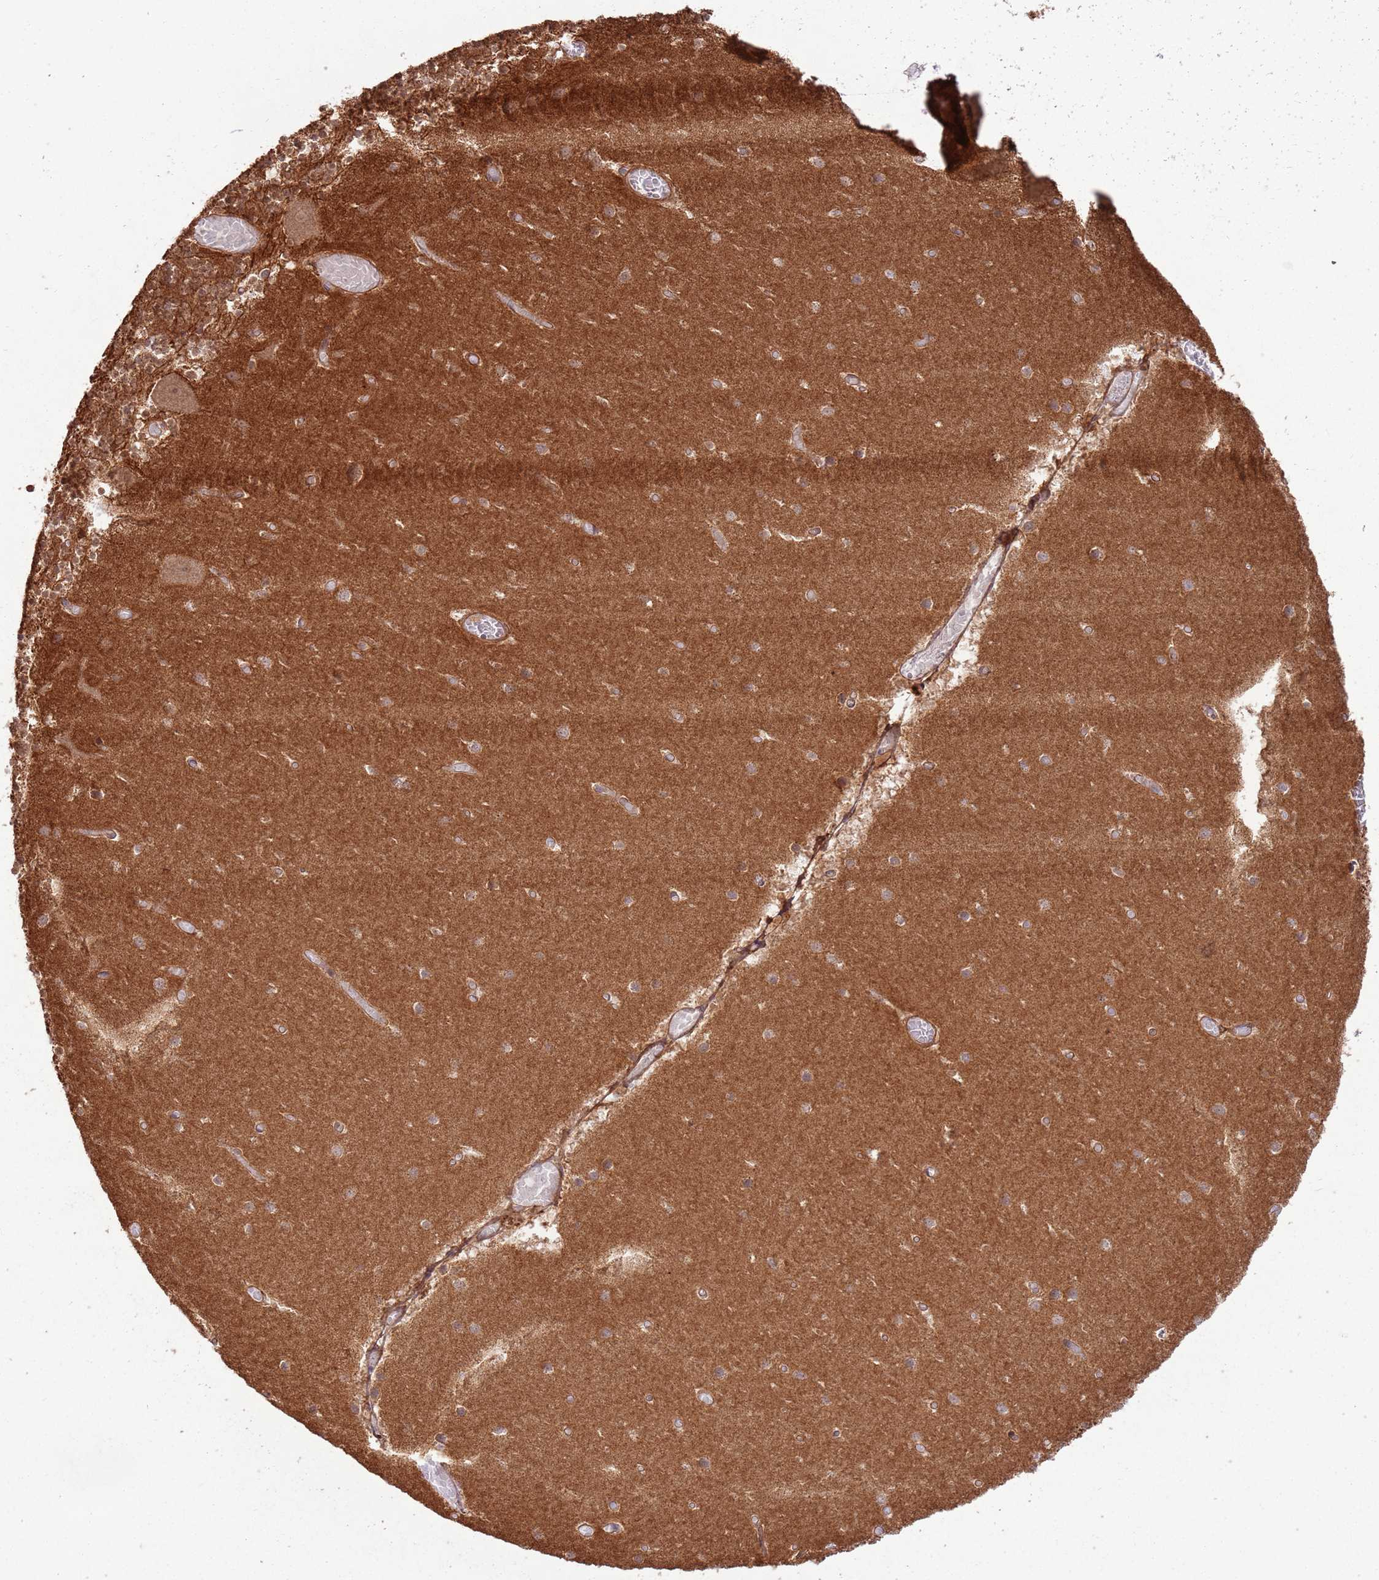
{"staining": {"intensity": "strong", "quantity": "25%-75%", "location": "cytoplasmic/membranous"}, "tissue": "cerebellum", "cell_type": "Cells in granular layer", "image_type": "normal", "snomed": [{"axis": "morphology", "description": "Normal tissue, NOS"}, {"axis": "topography", "description": "Cerebellum"}], "caption": "This photomicrograph displays immunohistochemistry (IHC) staining of benign cerebellum, with high strong cytoplasmic/membranous expression in approximately 25%-75% of cells in granular layer.", "gene": "ZNF623", "patient": {"sex": "female", "age": 28}}